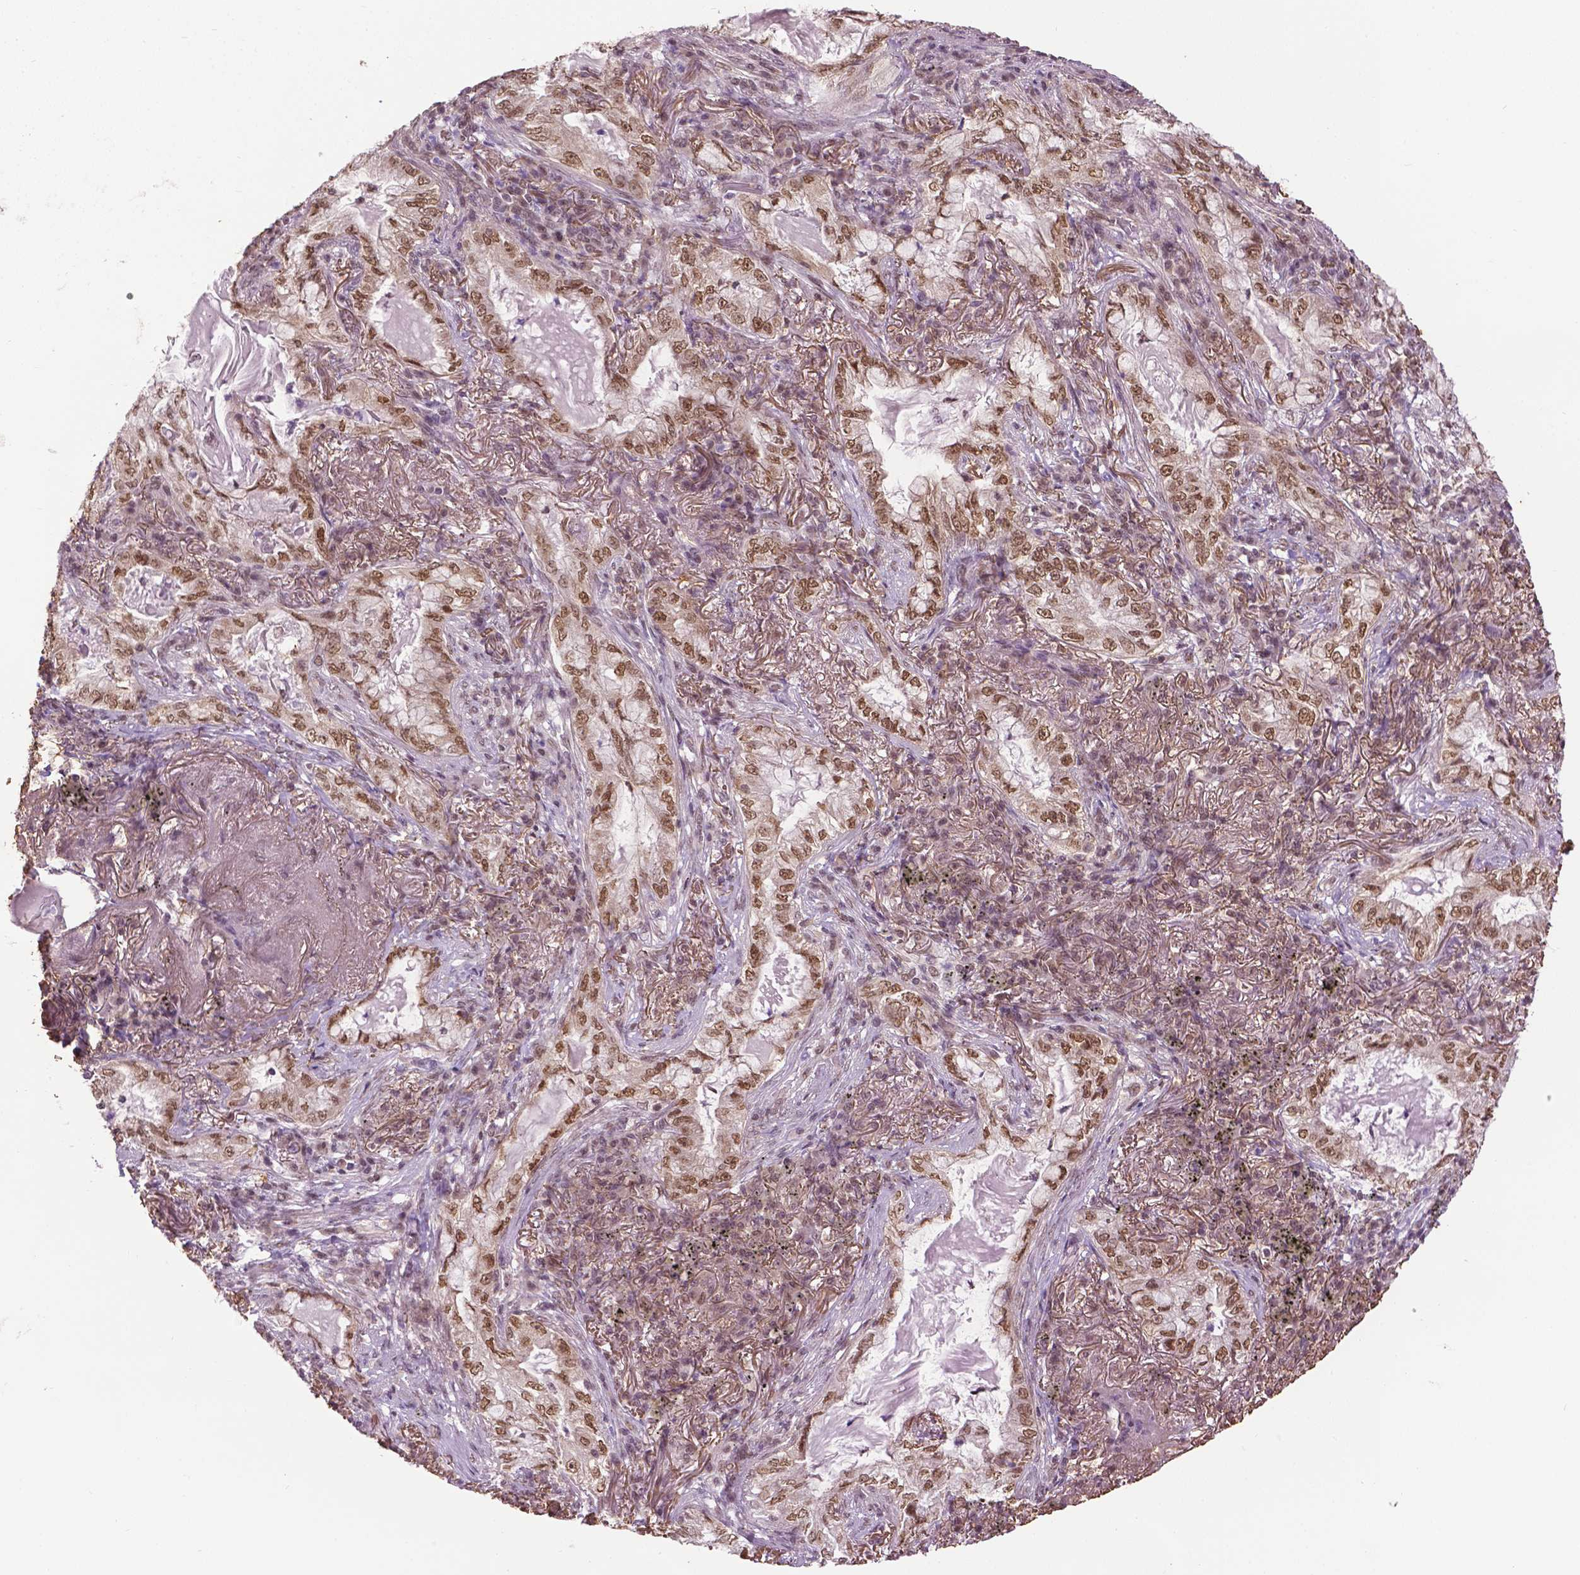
{"staining": {"intensity": "moderate", "quantity": ">75%", "location": "nuclear"}, "tissue": "lung cancer", "cell_type": "Tumor cells", "image_type": "cancer", "snomed": [{"axis": "morphology", "description": "Adenocarcinoma, NOS"}, {"axis": "topography", "description": "Lung"}], "caption": "The micrograph exhibits a brown stain indicating the presence of a protein in the nuclear of tumor cells in lung adenocarcinoma.", "gene": "UBQLN4", "patient": {"sex": "female", "age": 73}}